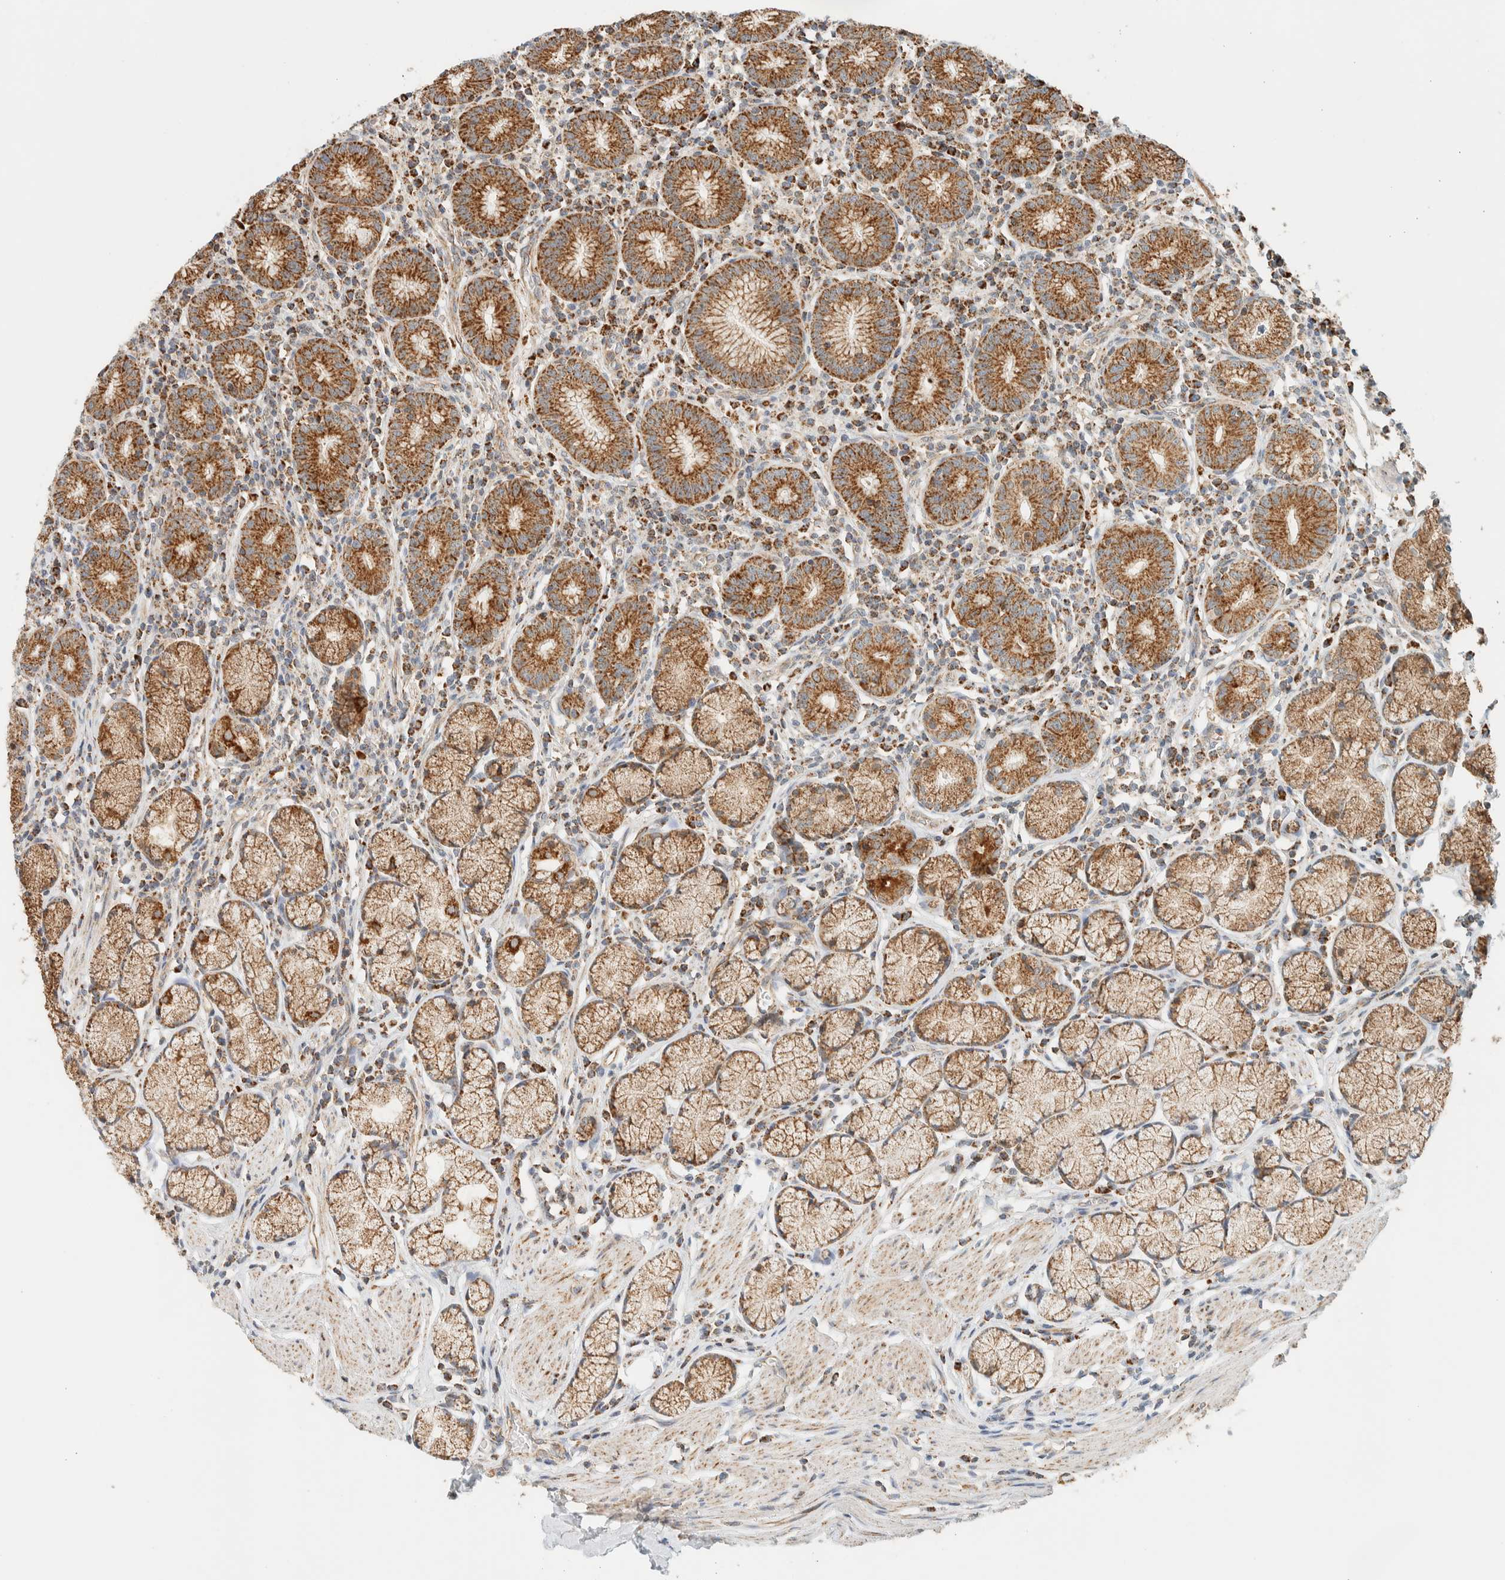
{"staining": {"intensity": "strong", "quantity": ">75%", "location": "cytoplasmic/membranous"}, "tissue": "stomach", "cell_type": "Glandular cells", "image_type": "normal", "snomed": [{"axis": "morphology", "description": "Normal tissue, NOS"}, {"axis": "topography", "description": "Stomach"}], "caption": "An immunohistochemistry histopathology image of normal tissue is shown. Protein staining in brown highlights strong cytoplasmic/membranous positivity in stomach within glandular cells. Nuclei are stained in blue.", "gene": "KIFAP3", "patient": {"sex": "male", "age": 55}}